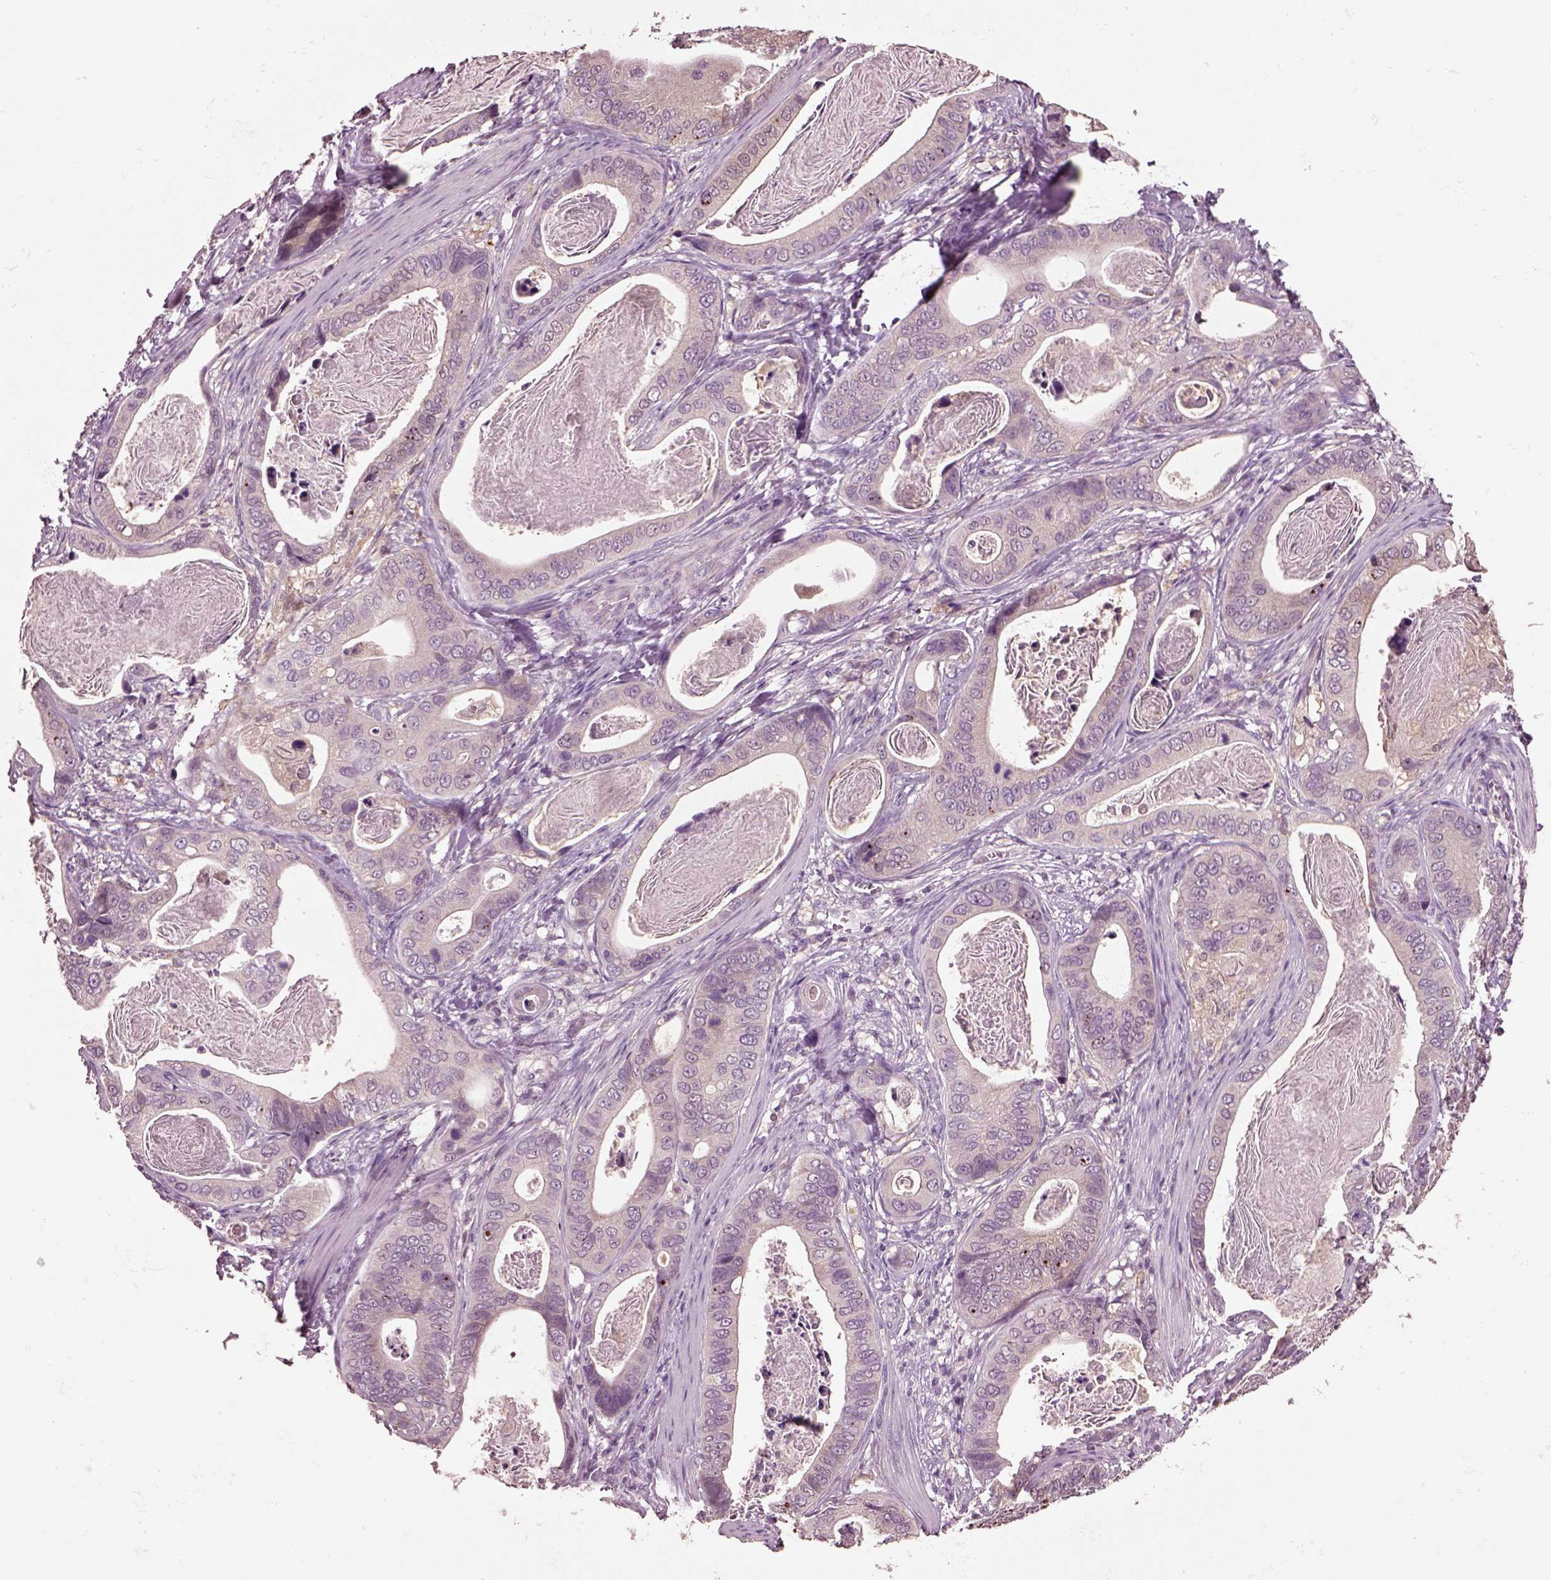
{"staining": {"intensity": "negative", "quantity": "none", "location": "none"}, "tissue": "stomach cancer", "cell_type": "Tumor cells", "image_type": "cancer", "snomed": [{"axis": "morphology", "description": "Adenocarcinoma, NOS"}, {"axis": "topography", "description": "Stomach"}], "caption": "Immunohistochemical staining of adenocarcinoma (stomach) exhibits no significant positivity in tumor cells.", "gene": "CLPSL1", "patient": {"sex": "male", "age": 84}}